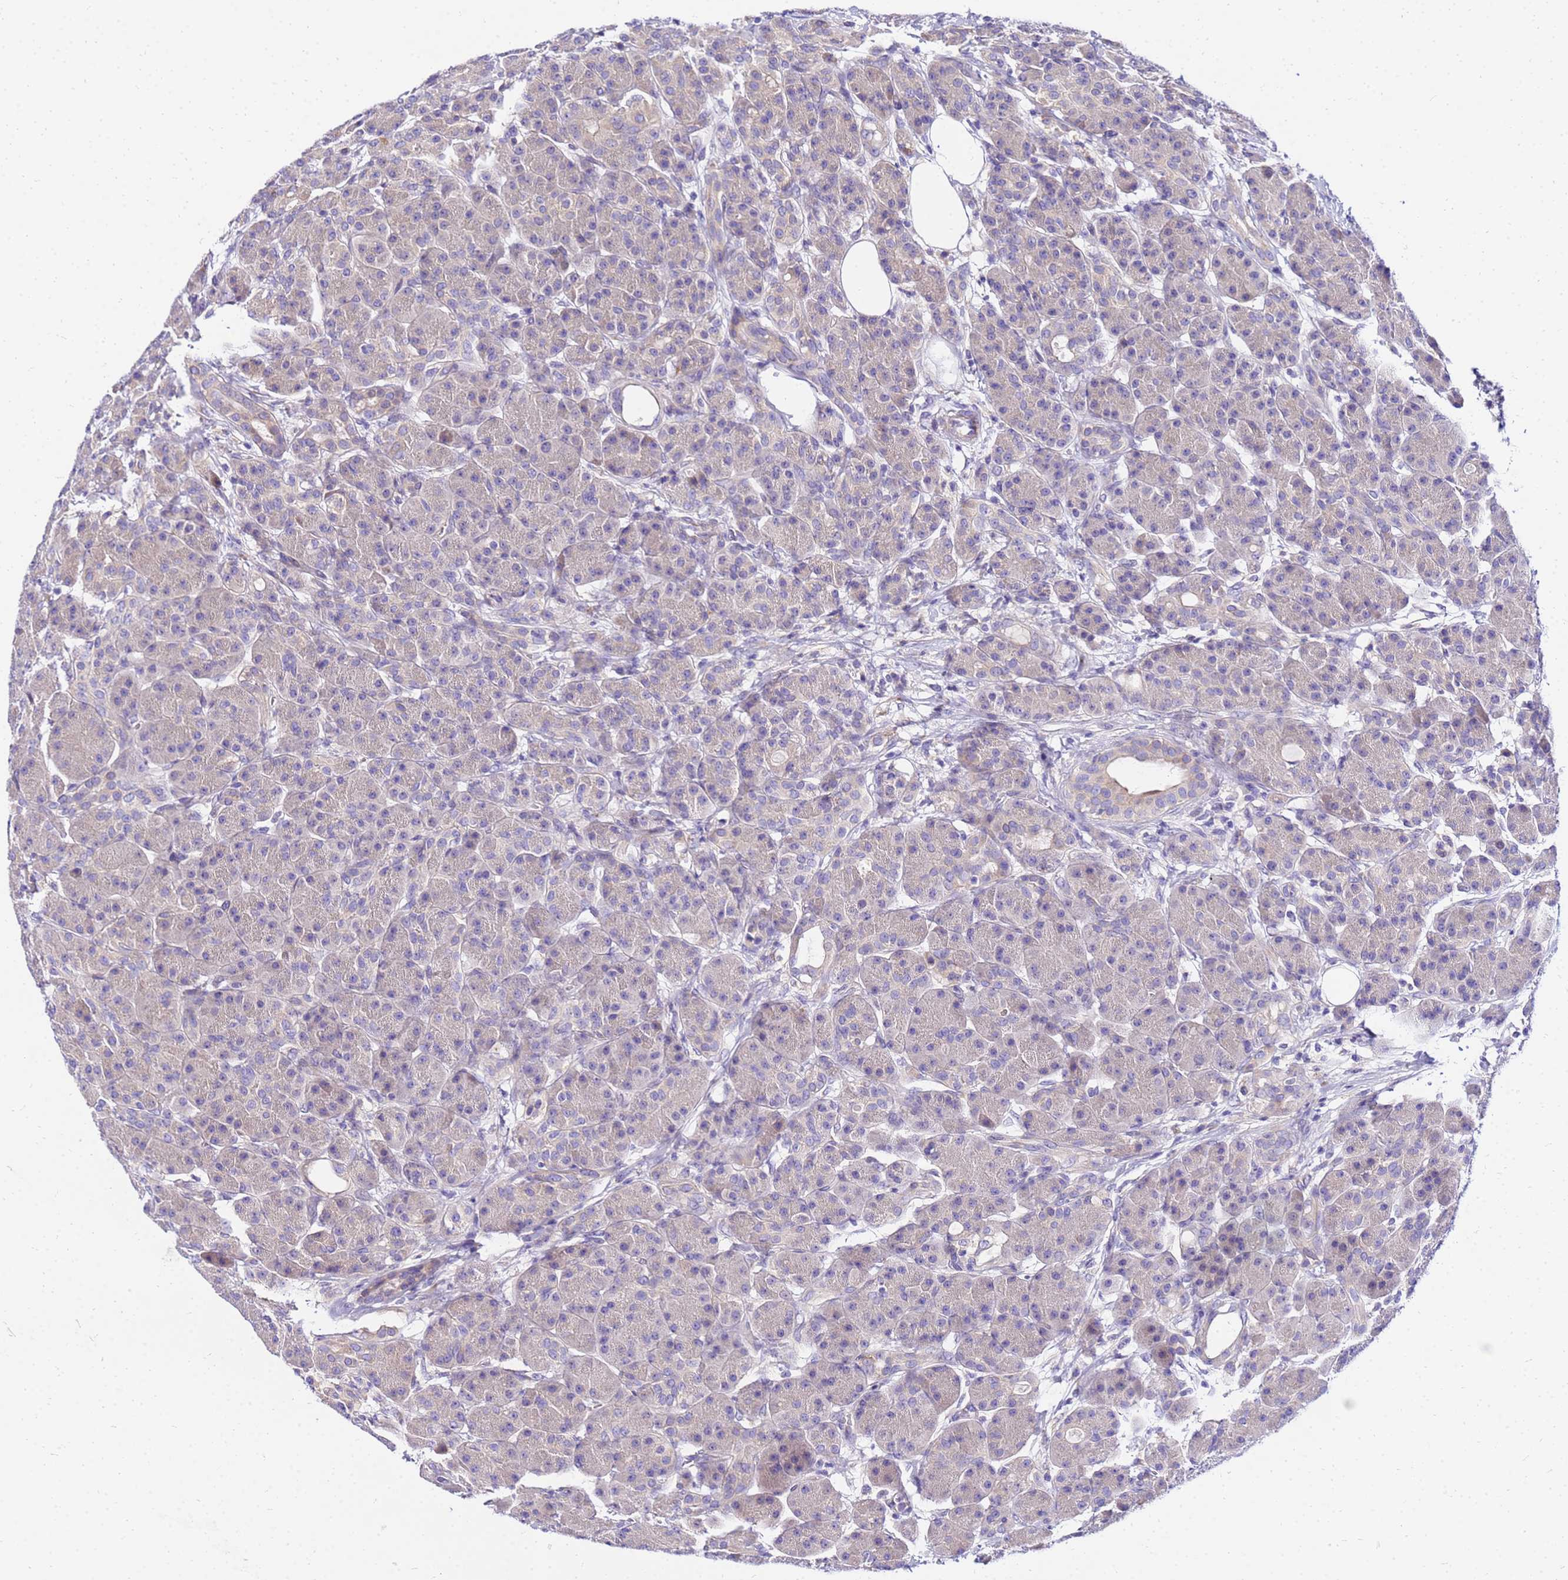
{"staining": {"intensity": "negative", "quantity": "none", "location": "none"}, "tissue": "pancreas", "cell_type": "Exocrine glandular cells", "image_type": "normal", "snomed": [{"axis": "morphology", "description": "Normal tissue, NOS"}, {"axis": "topography", "description": "Pancreas"}], "caption": "Immunohistochemistry (IHC) photomicrograph of unremarkable pancreas: human pancreas stained with DAB reveals no significant protein expression in exocrine glandular cells.", "gene": "HERC5", "patient": {"sex": "male", "age": 63}}